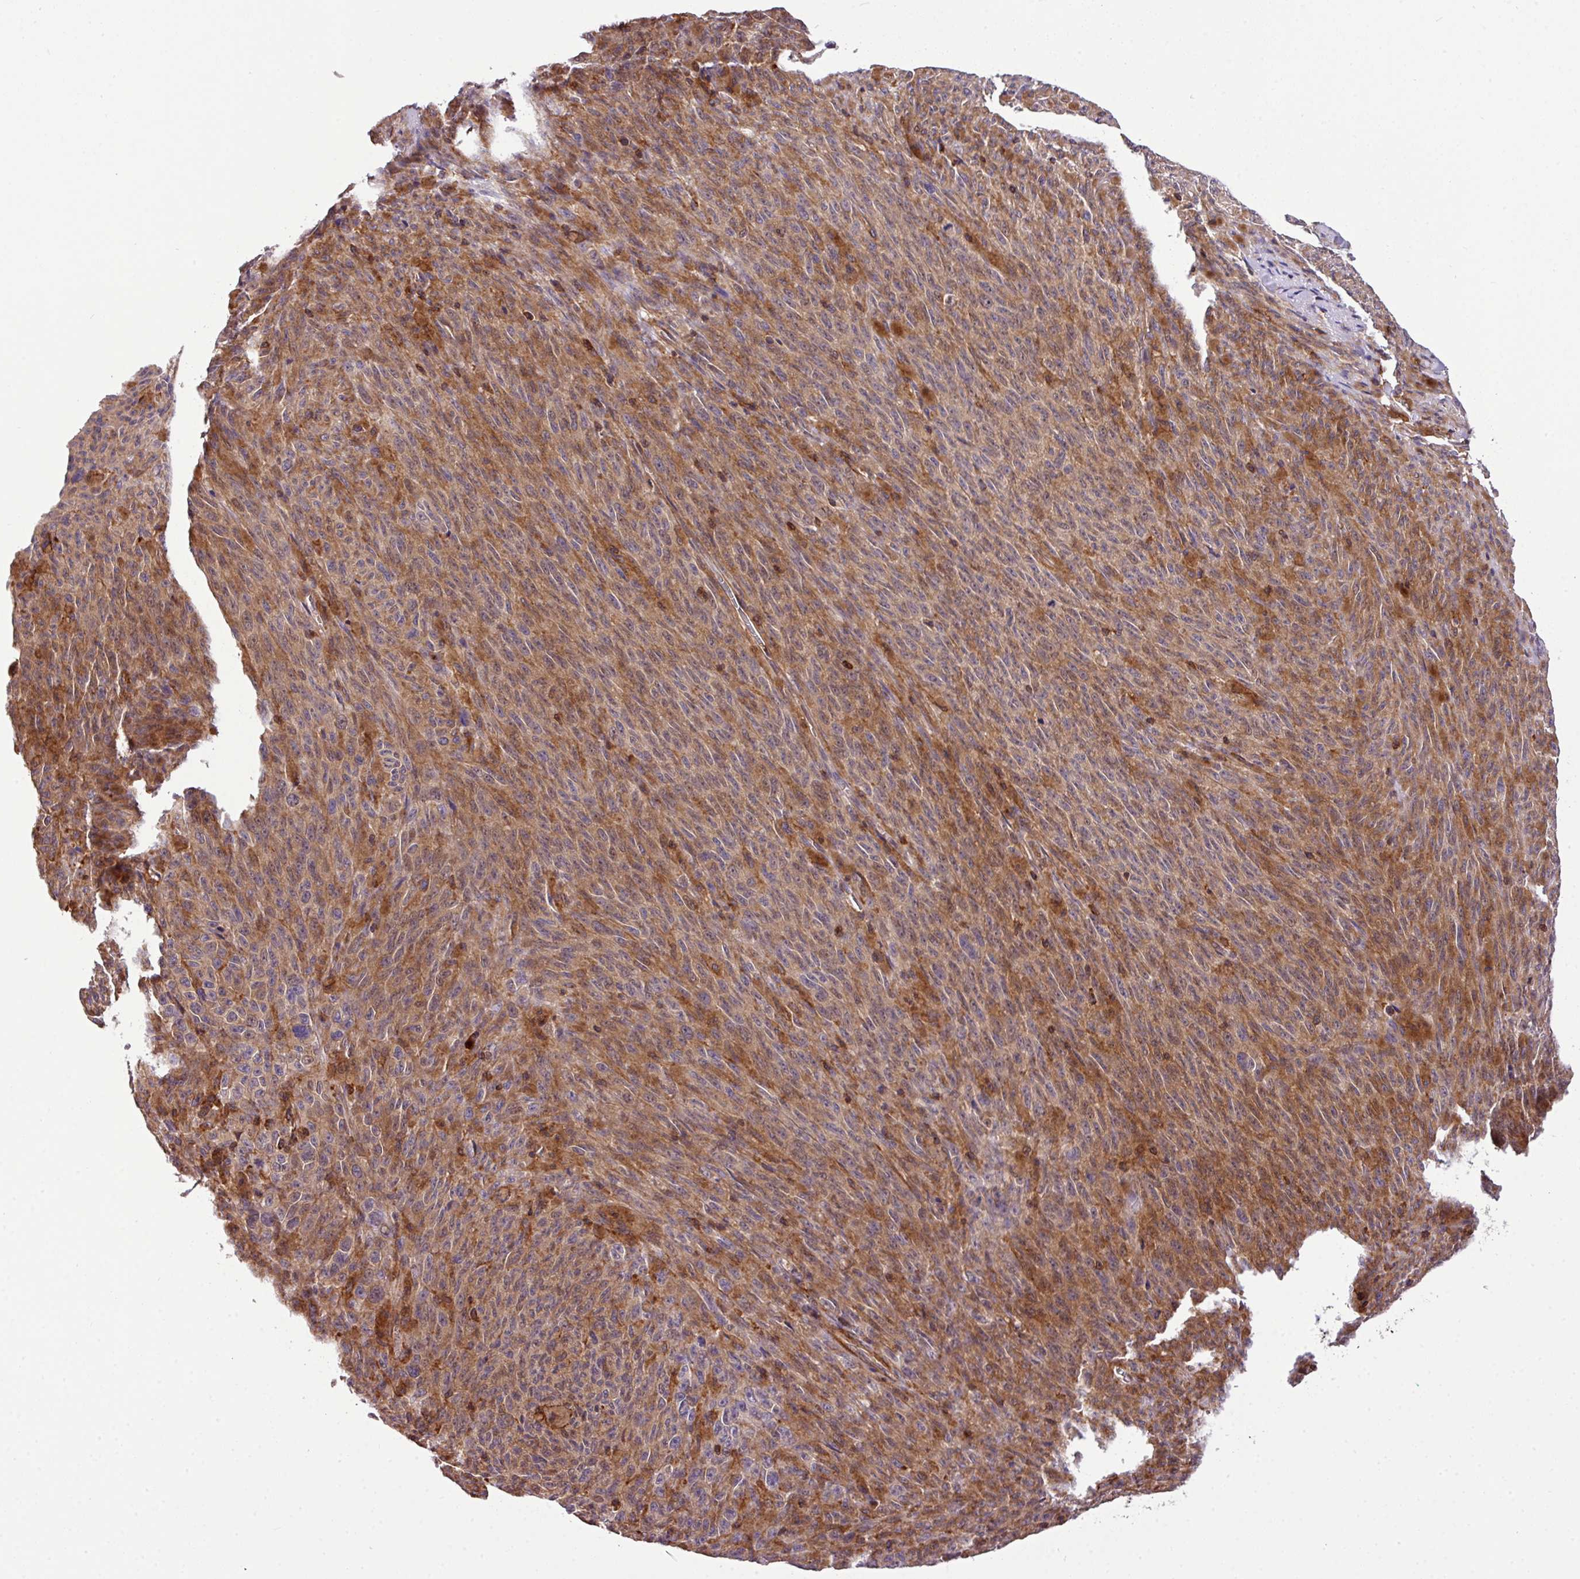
{"staining": {"intensity": "moderate", "quantity": ">75%", "location": "cytoplasmic/membranous"}, "tissue": "melanoma", "cell_type": "Tumor cells", "image_type": "cancer", "snomed": [{"axis": "morphology", "description": "Malignant melanoma, NOS"}, {"axis": "topography", "description": "Skin"}], "caption": "High-magnification brightfield microscopy of malignant melanoma stained with DAB (brown) and counterstained with hematoxylin (blue). tumor cells exhibit moderate cytoplasmic/membranous staining is present in approximately>75% of cells.", "gene": "CASS4", "patient": {"sex": "female", "age": 82}}